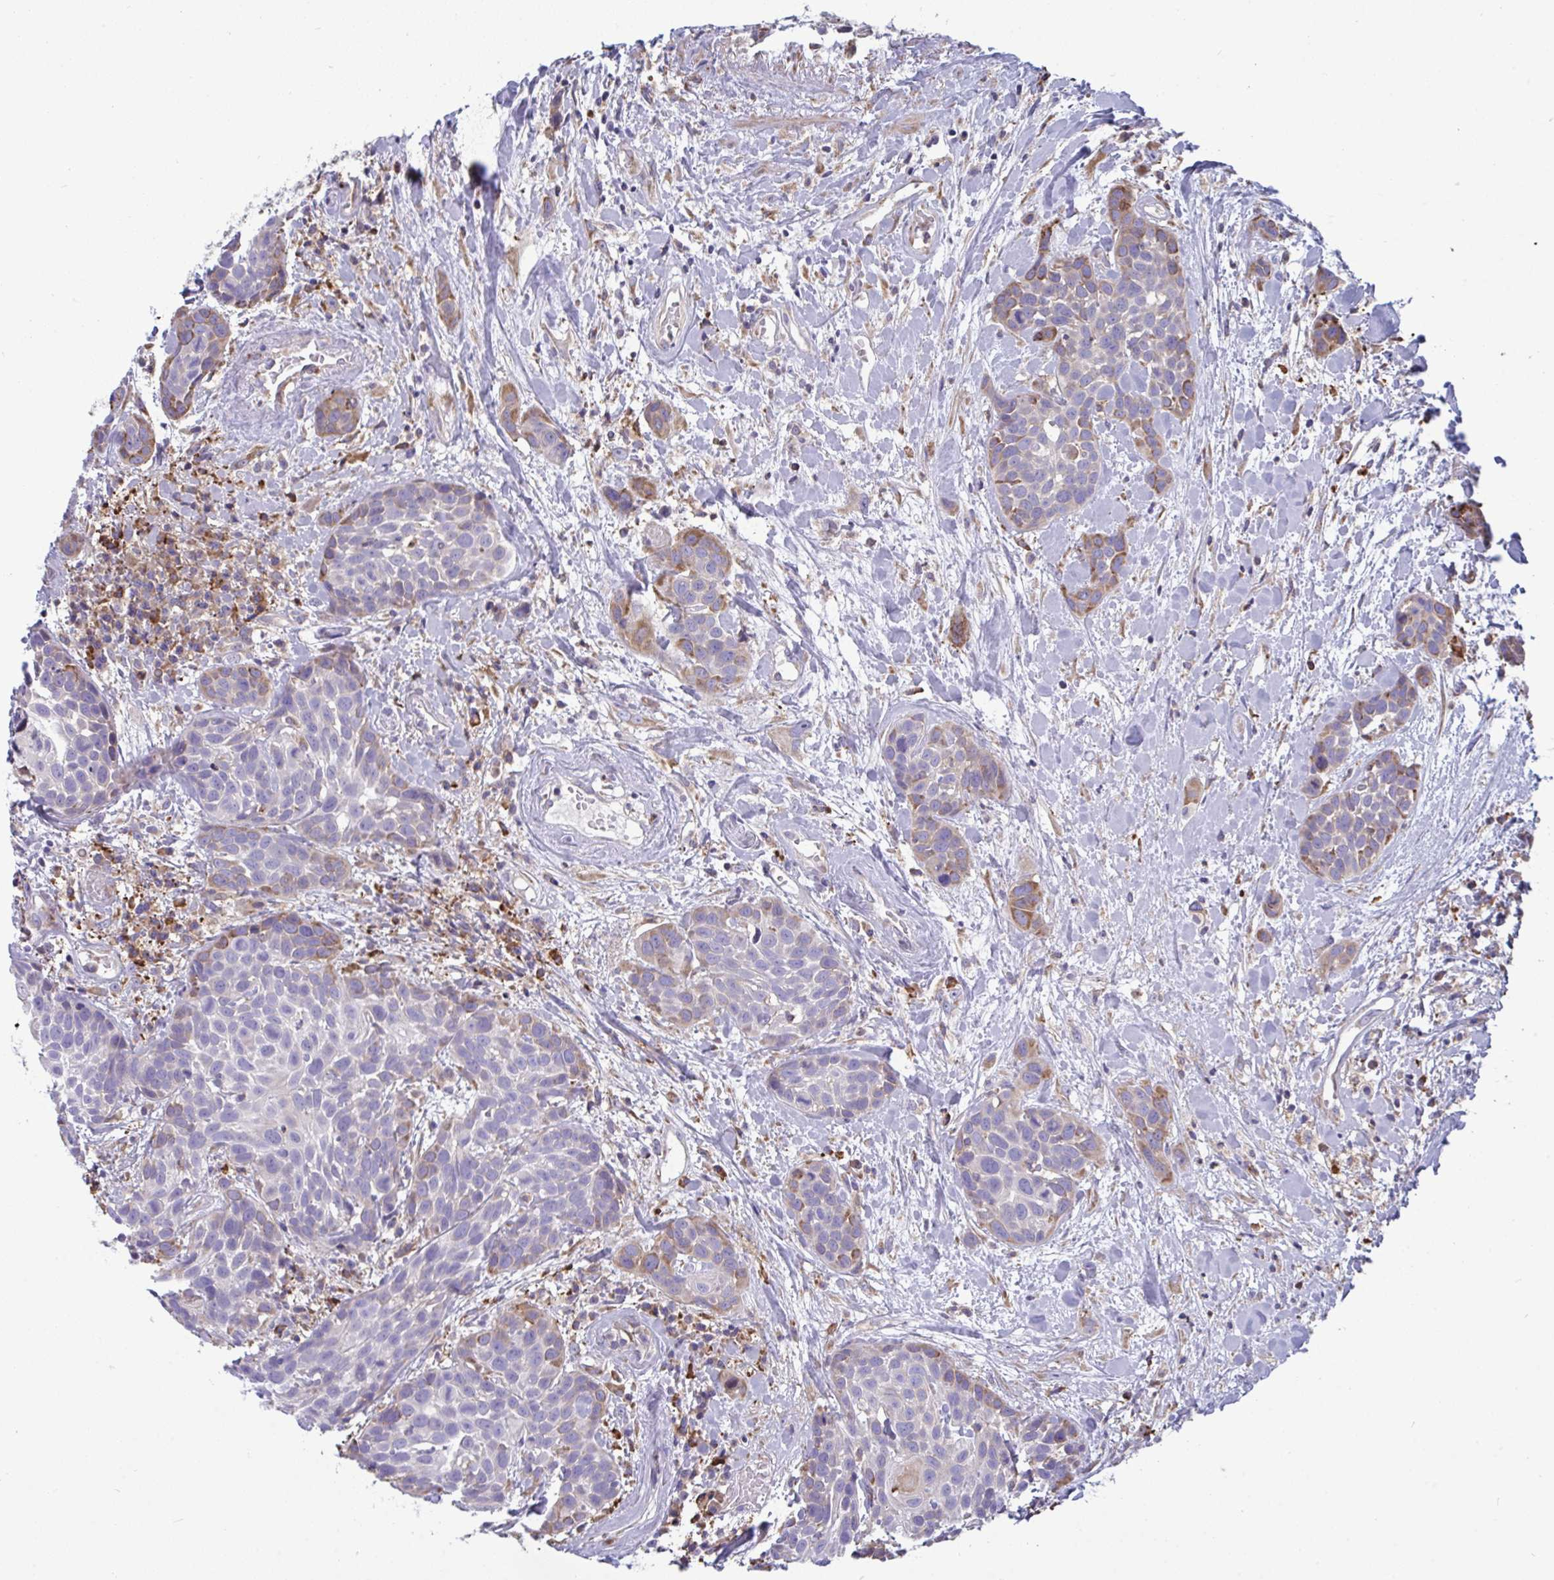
{"staining": {"intensity": "weak", "quantity": "<25%", "location": "cytoplasmic/membranous"}, "tissue": "head and neck cancer", "cell_type": "Tumor cells", "image_type": "cancer", "snomed": [{"axis": "morphology", "description": "Squamous cell carcinoma, NOS"}, {"axis": "topography", "description": "Head-Neck"}], "caption": "This photomicrograph is of head and neck cancer (squamous cell carcinoma) stained with immunohistochemistry to label a protein in brown with the nuclei are counter-stained blue. There is no positivity in tumor cells. Nuclei are stained in blue.", "gene": "MYMK", "patient": {"sex": "female", "age": 50}}